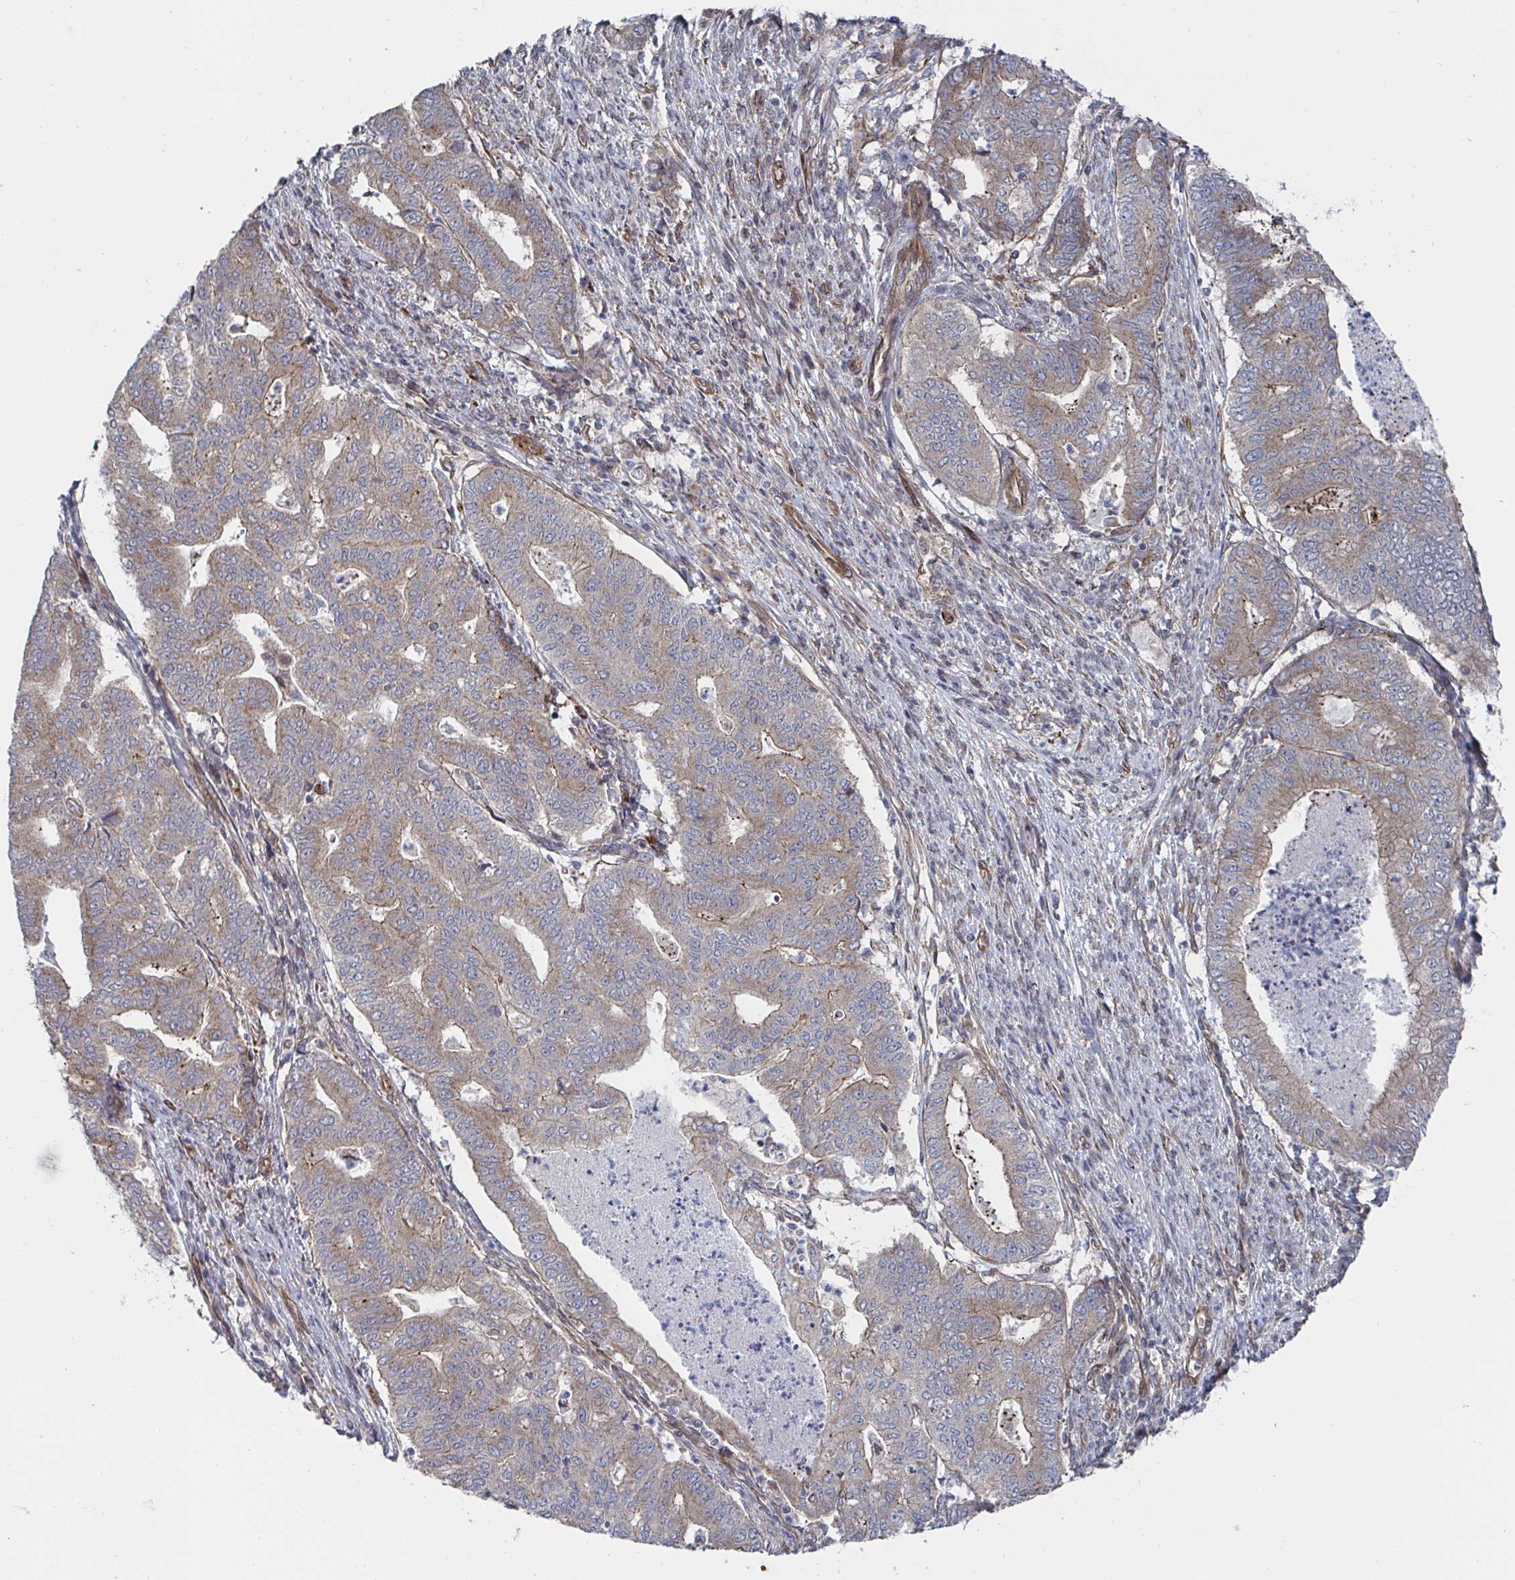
{"staining": {"intensity": "weak", "quantity": "25%-75%", "location": "cytoplasmic/membranous"}, "tissue": "endometrial cancer", "cell_type": "Tumor cells", "image_type": "cancer", "snomed": [{"axis": "morphology", "description": "Adenocarcinoma, NOS"}, {"axis": "topography", "description": "Endometrium"}], "caption": "Endometrial cancer stained for a protein (brown) reveals weak cytoplasmic/membranous positive positivity in approximately 25%-75% of tumor cells.", "gene": "DVL3", "patient": {"sex": "female", "age": 79}}